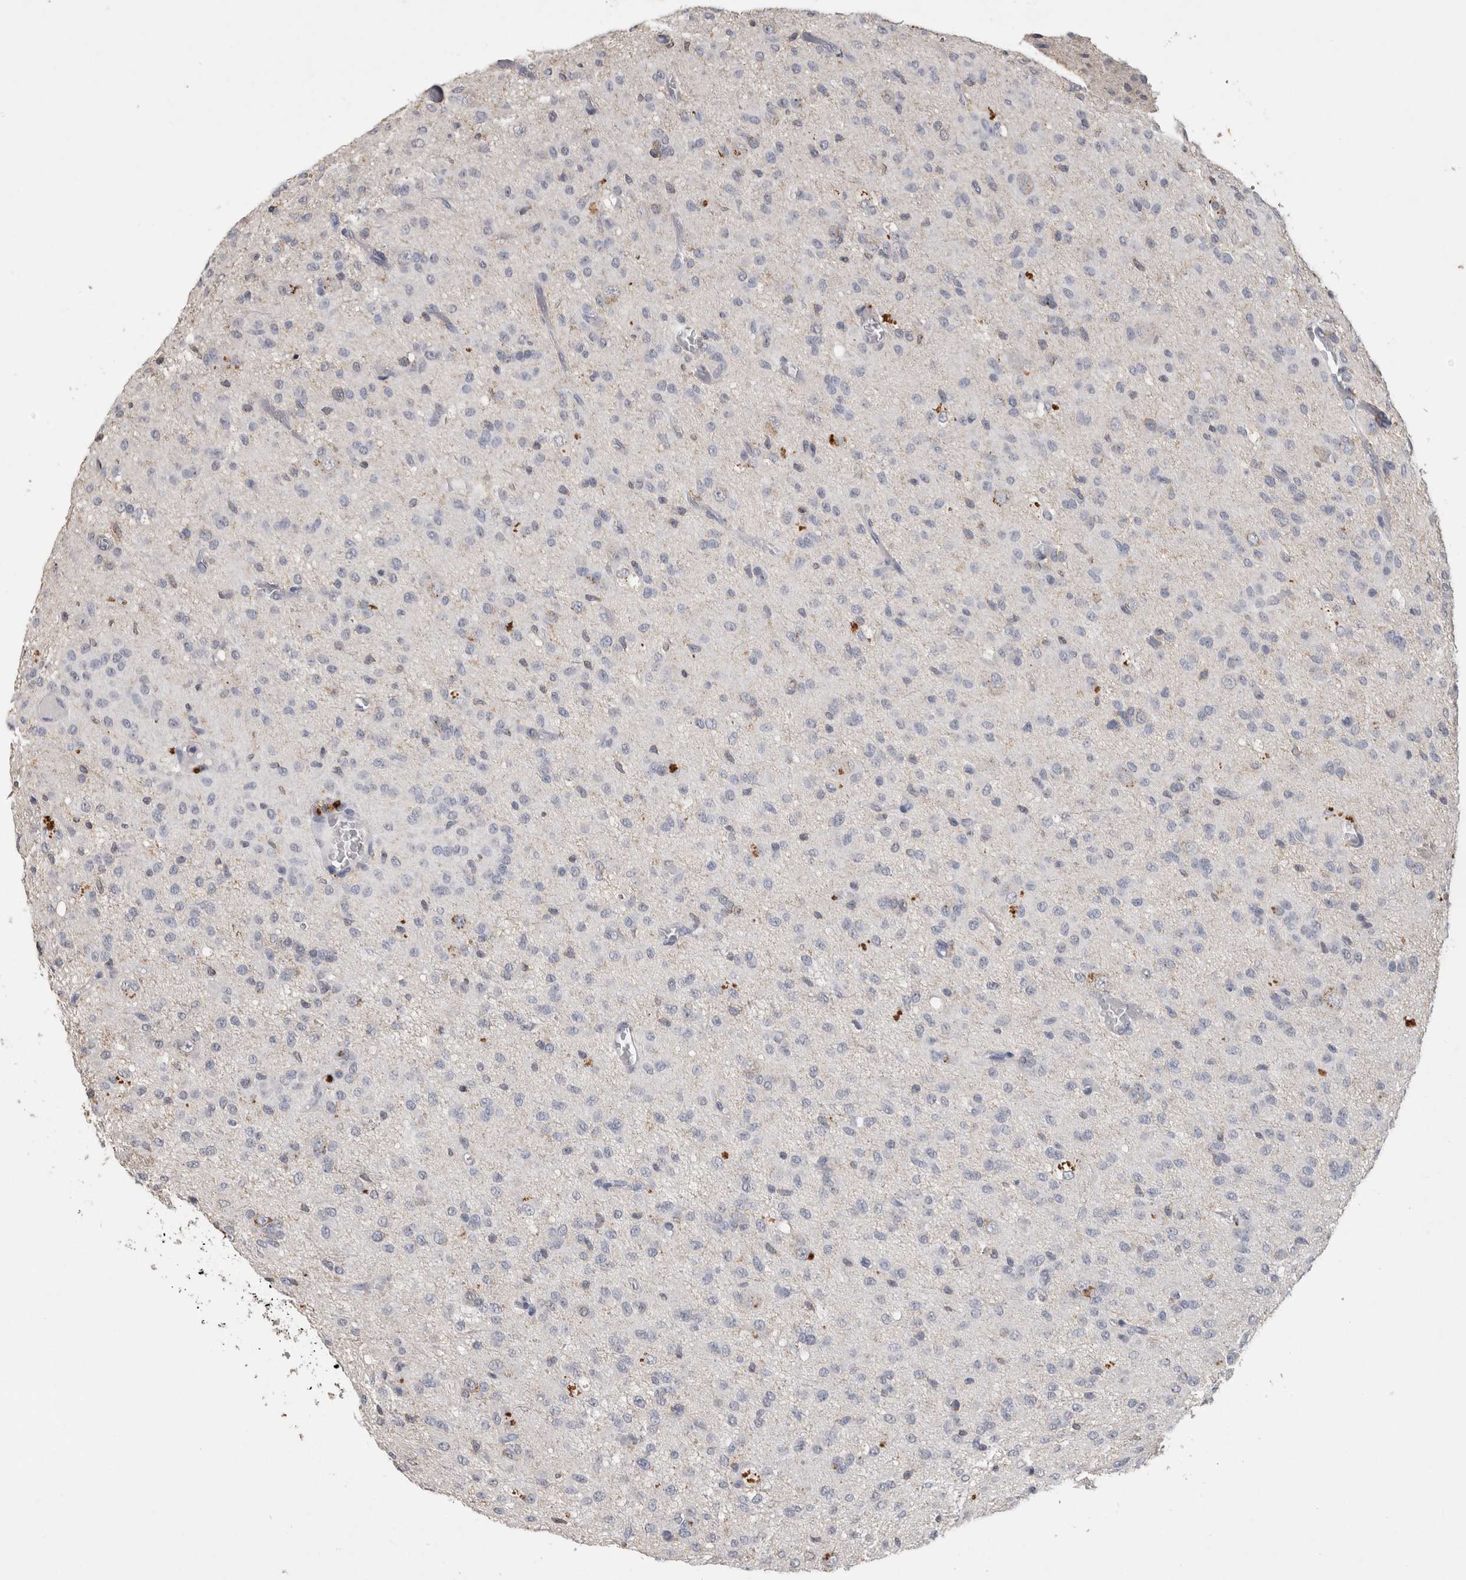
{"staining": {"intensity": "negative", "quantity": "none", "location": "none"}, "tissue": "glioma", "cell_type": "Tumor cells", "image_type": "cancer", "snomed": [{"axis": "morphology", "description": "Glioma, malignant, High grade"}, {"axis": "topography", "description": "Brain"}], "caption": "Tumor cells are negative for brown protein staining in malignant high-grade glioma.", "gene": "CNTFR", "patient": {"sex": "female", "age": 59}}